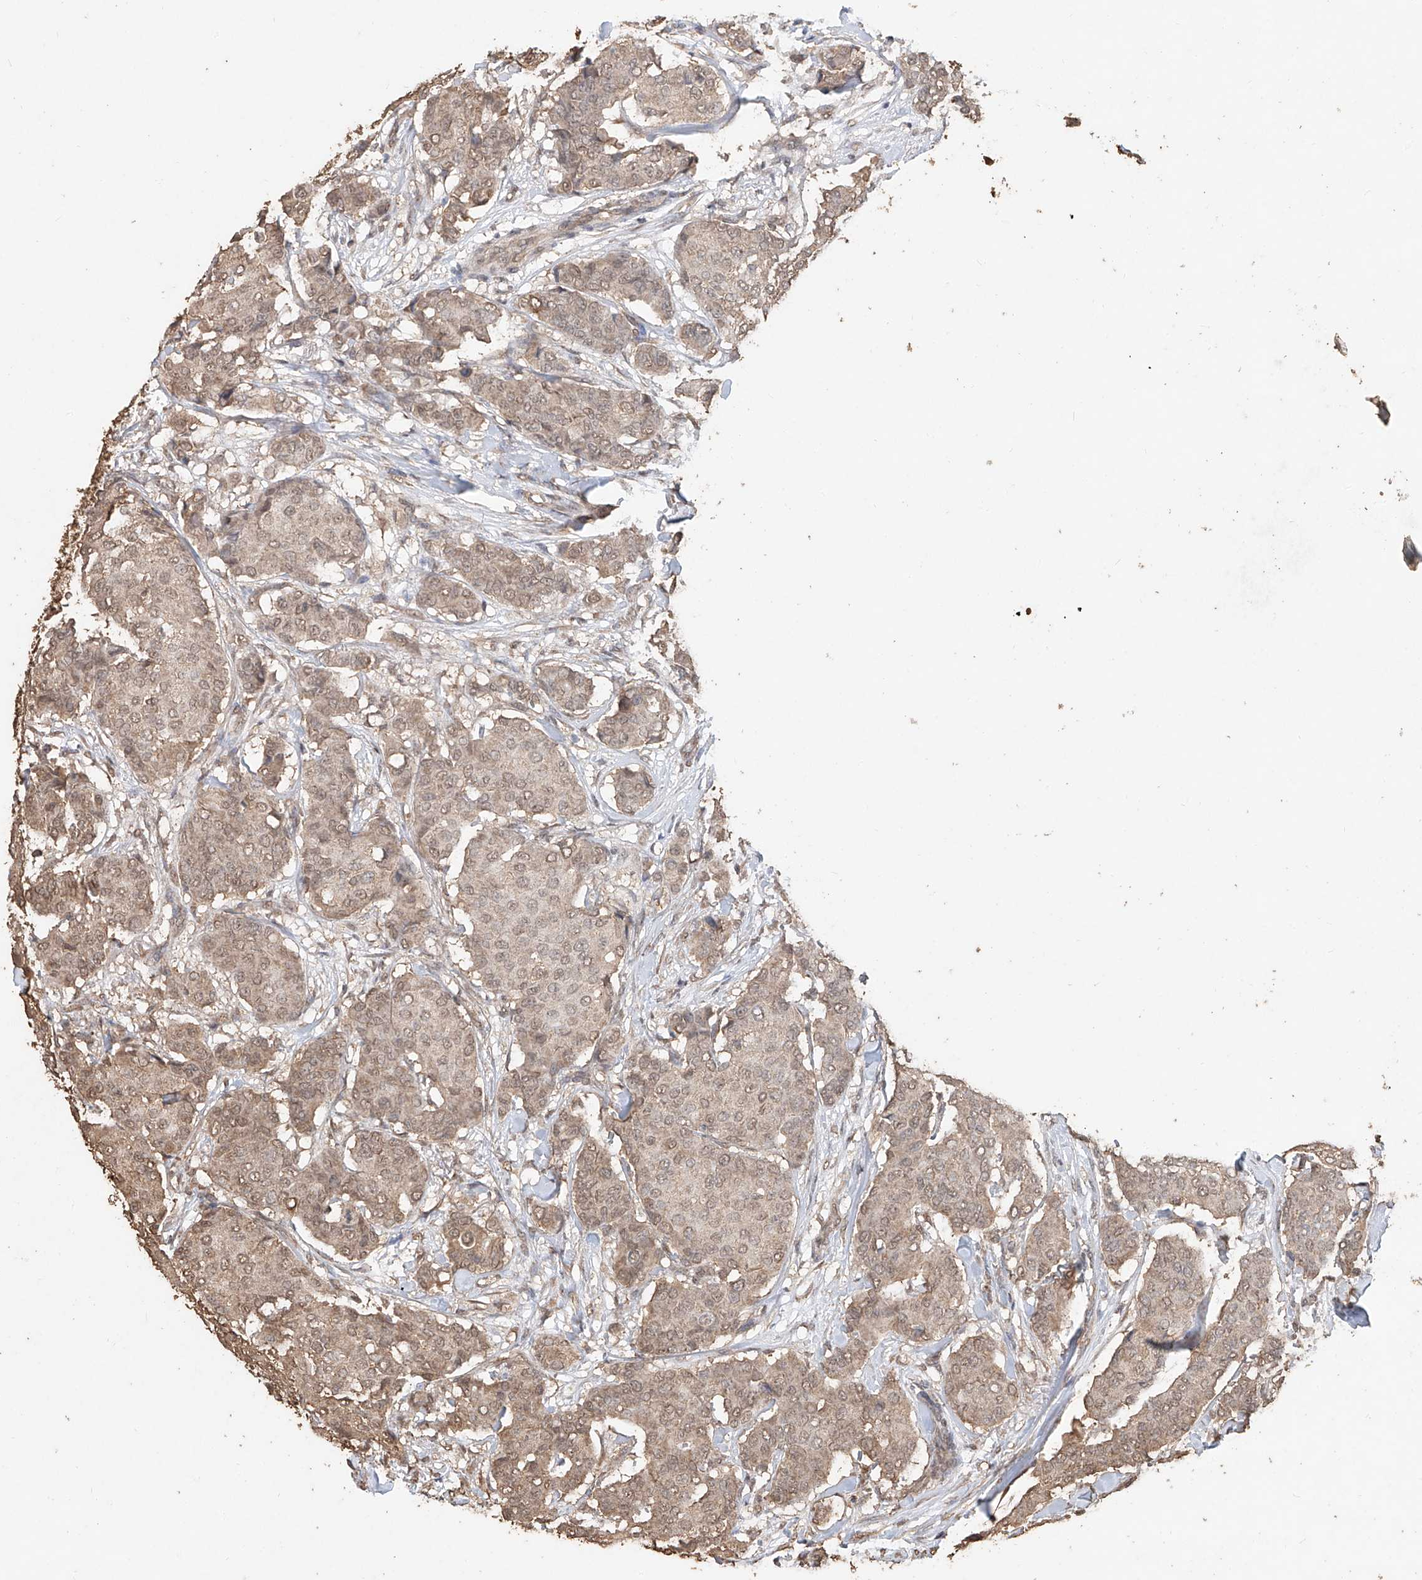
{"staining": {"intensity": "moderate", "quantity": ">75%", "location": "cytoplasmic/membranous,nuclear"}, "tissue": "breast cancer", "cell_type": "Tumor cells", "image_type": "cancer", "snomed": [{"axis": "morphology", "description": "Duct carcinoma"}, {"axis": "topography", "description": "Breast"}], "caption": "Immunohistochemistry (IHC) histopathology image of breast cancer (infiltrating ductal carcinoma) stained for a protein (brown), which reveals medium levels of moderate cytoplasmic/membranous and nuclear staining in approximately >75% of tumor cells.", "gene": "ELOVL1", "patient": {"sex": "female", "age": 75}}